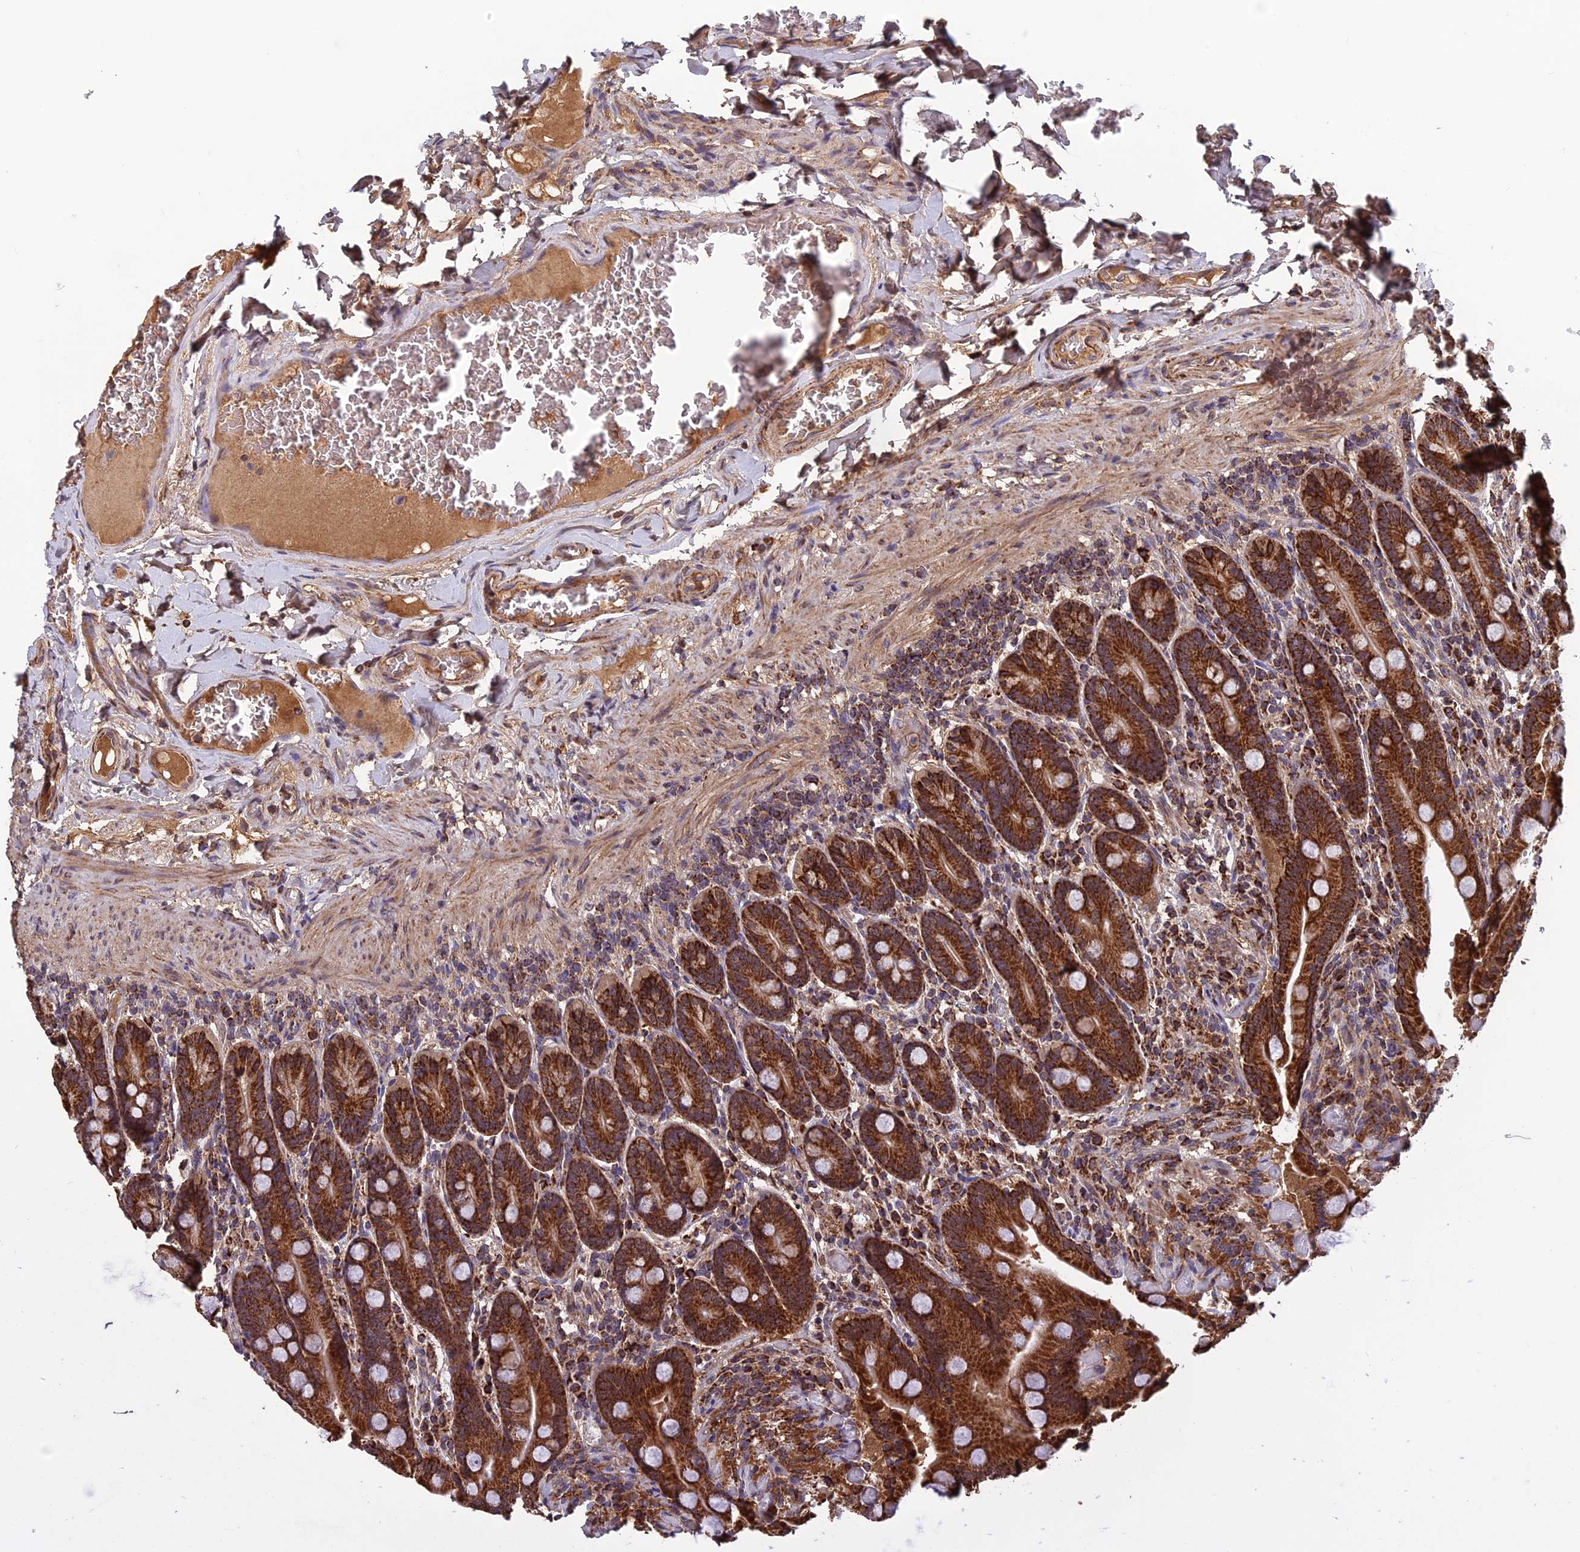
{"staining": {"intensity": "strong", "quantity": ">75%", "location": "cytoplasmic/membranous"}, "tissue": "duodenum", "cell_type": "Glandular cells", "image_type": "normal", "snomed": [{"axis": "morphology", "description": "Normal tissue, NOS"}, {"axis": "topography", "description": "Duodenum"}], "caption": "The image displays staining of normal duodenum, revealing strong cytoplasmic/membranous protein positivity (brown color) within glandular cells.", "gene": "CCDC15", "patient": {"sex": "female", "age": 62}}